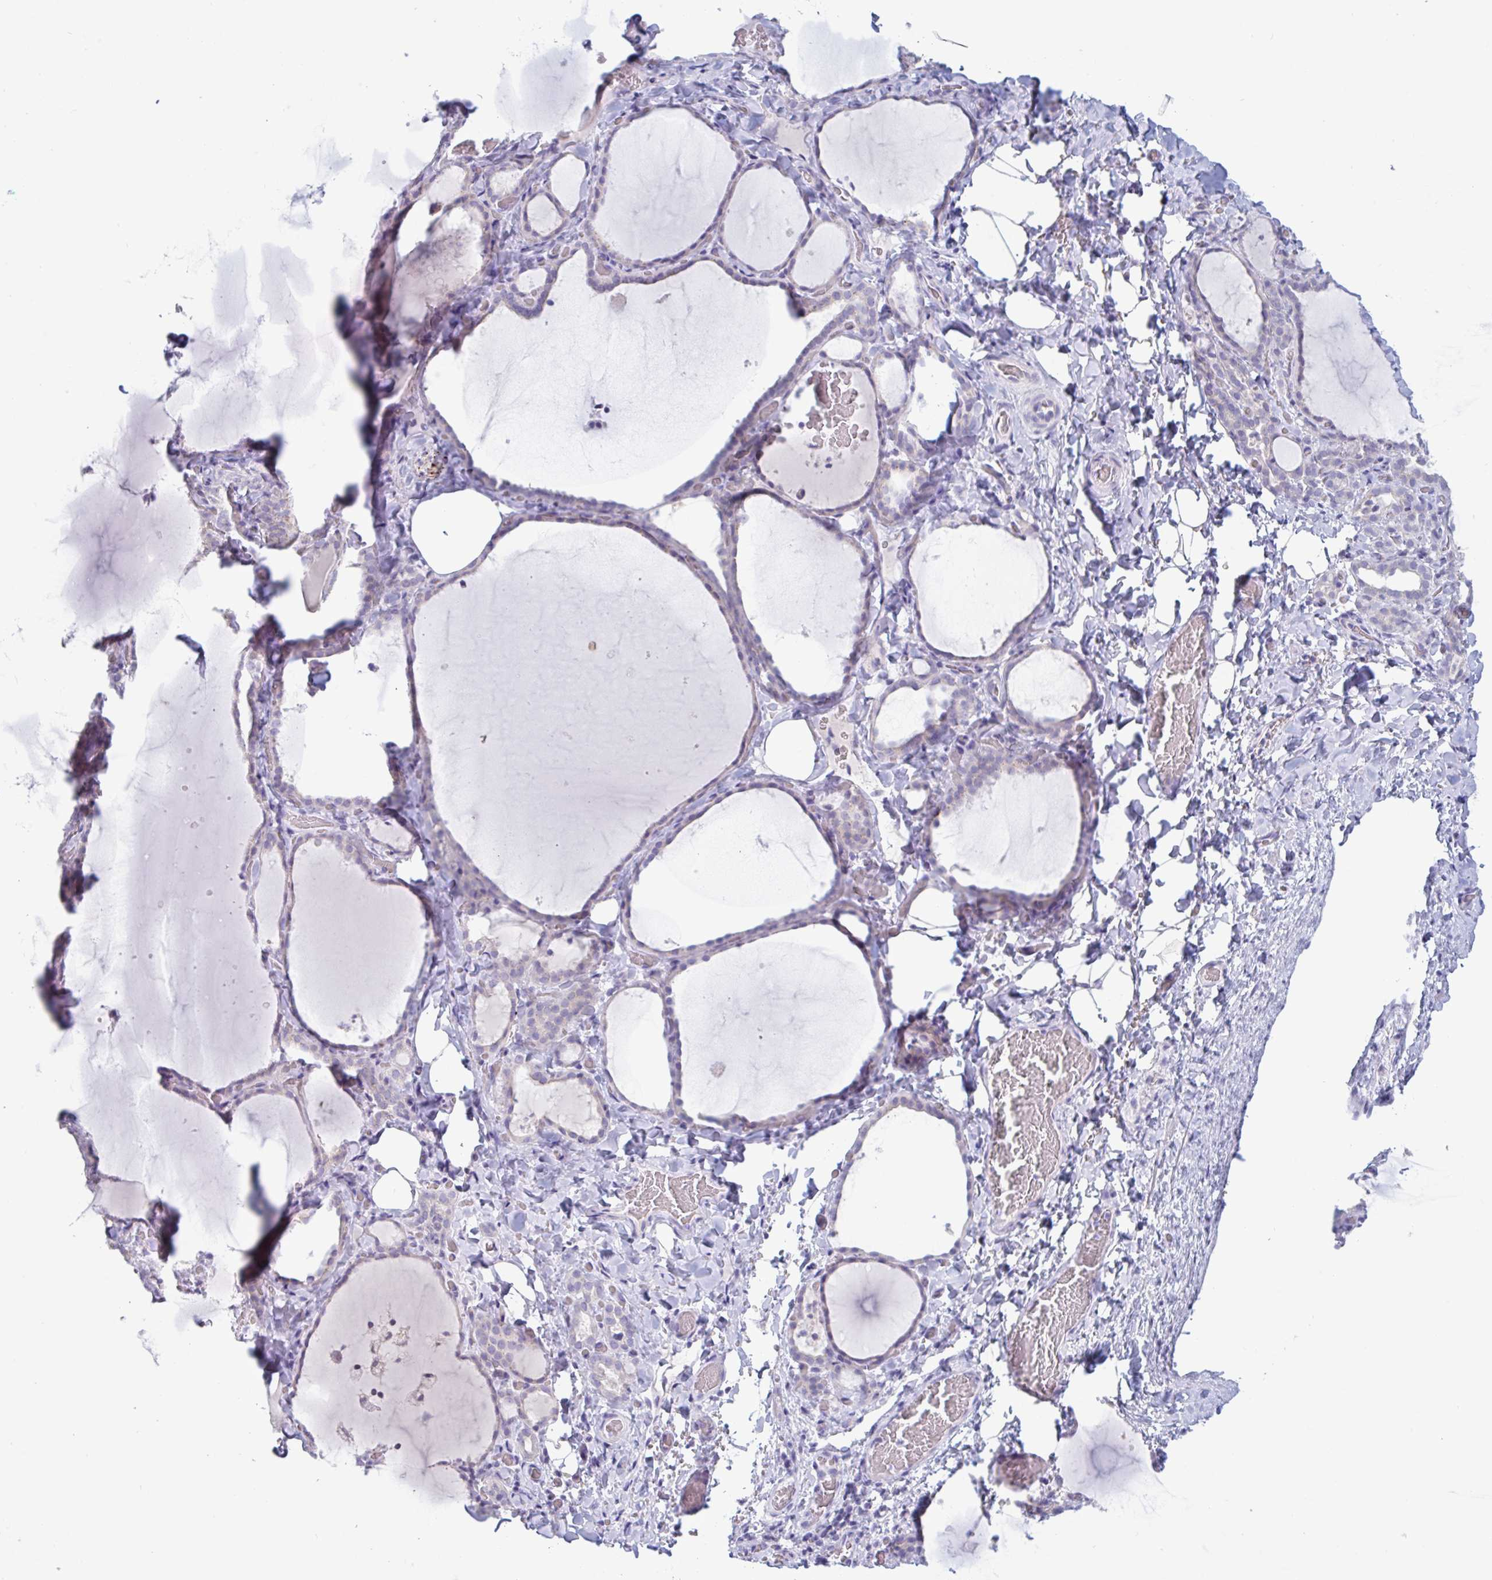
{"staining": {"intensity": "negative", "quantity": "none", "location": "none"}, "tissue": "thyroid gland", "cell_type": "Glandular cells", "image_type": "normal", "snomed": [{"axis": "morphology", "description": "Normal tissue, NOS"}, {"axis": "topography", "description": "Thyroid gland"}], "caption": "A high-resolution histopathology image shows IHC staining of benign thyroid gland, which reveals no significant staining in glandular cells.", "gene": "NAA30", "patient": {"sex": "female", "age": 22}}